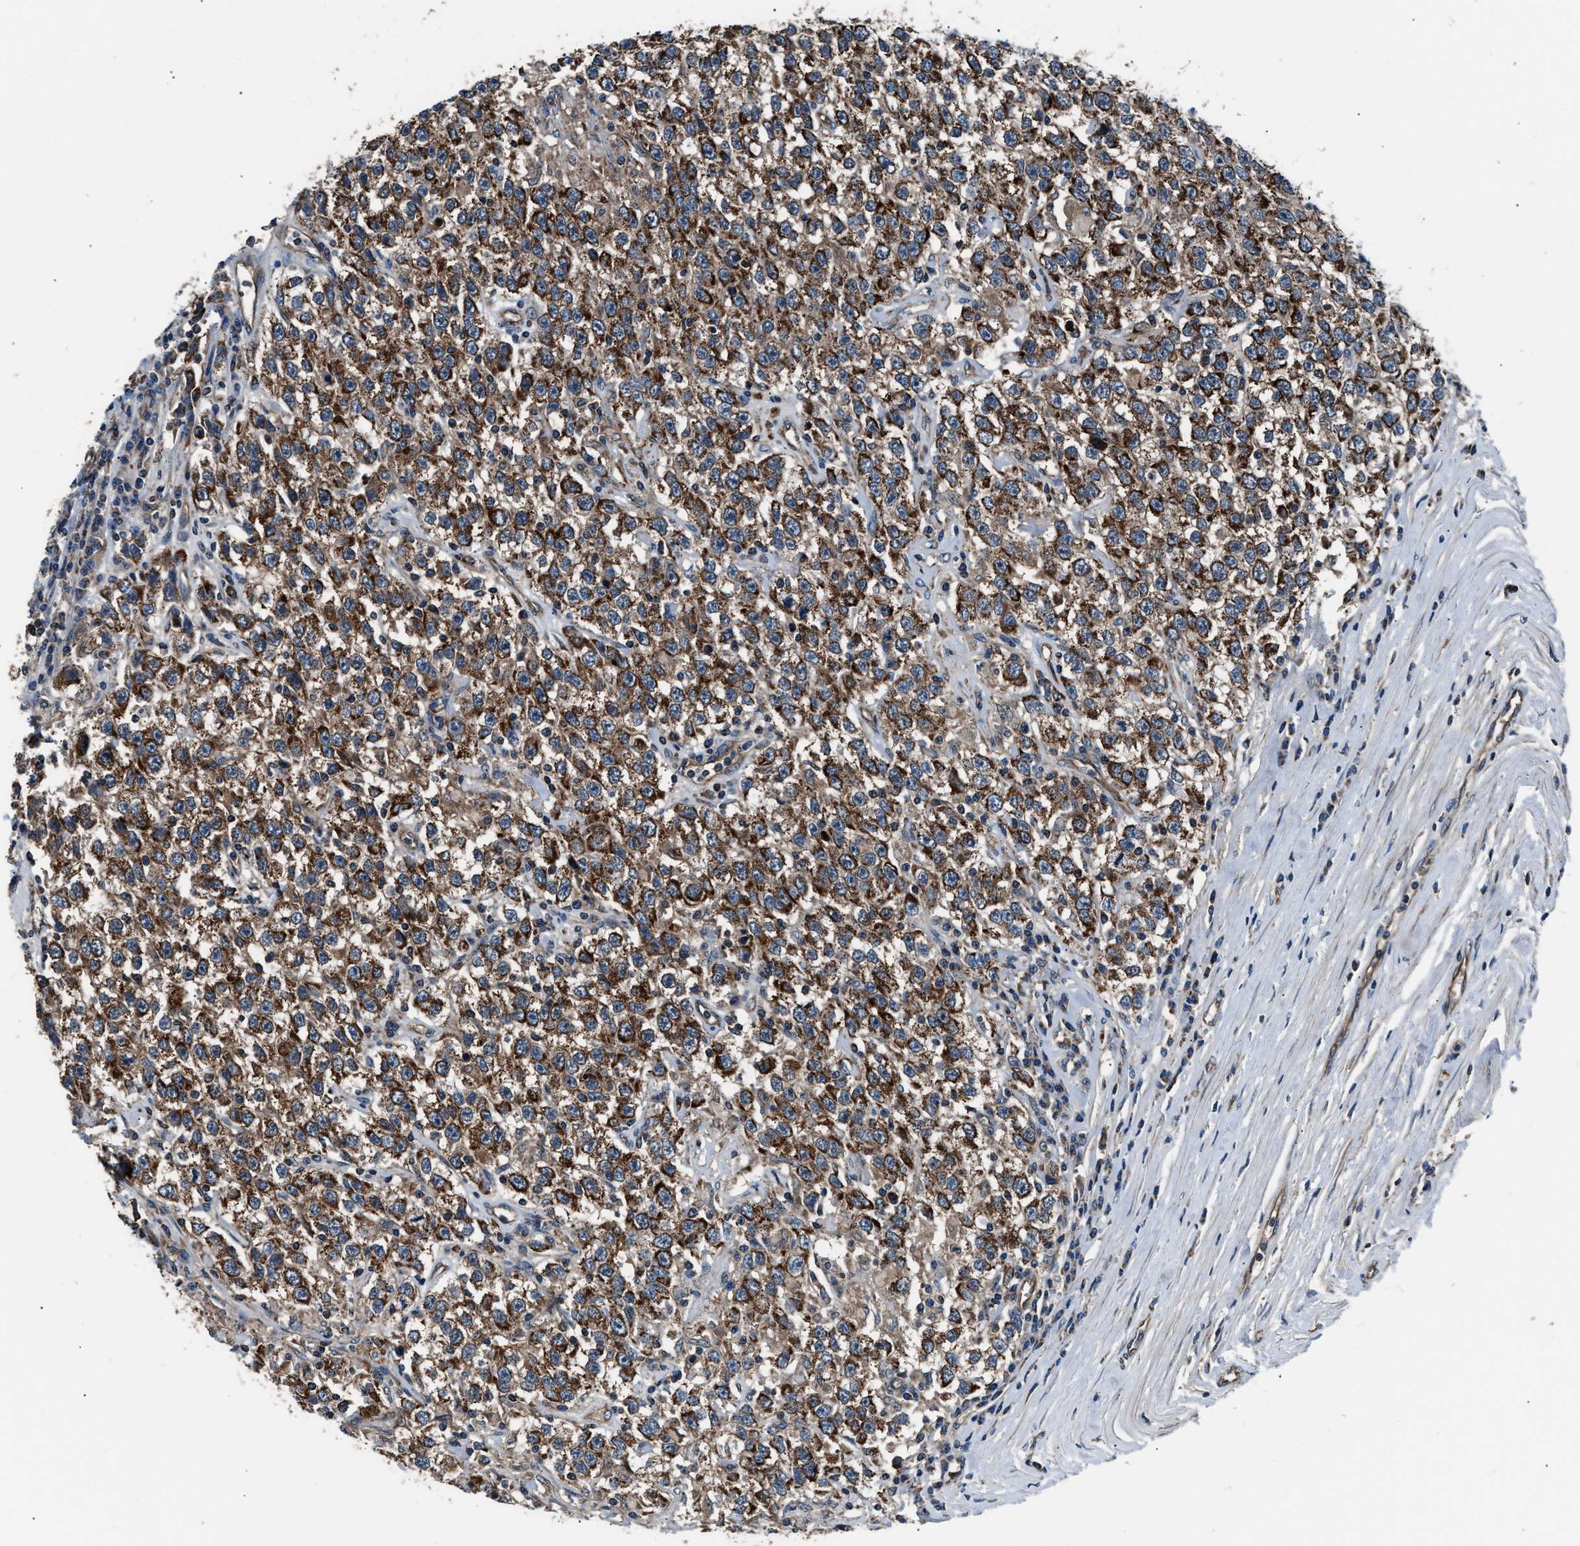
{"staining": {"intensity": "strong", "quantity": ">75%", "location": "cytoplasmic/membranous"}, "tissue": "testis cancer", "cell_type": "Tumor cells", "image_type": "cancer", "snomed": [{"axis": "morphology", "description": "Seminoma, NOS"}, {"axis": "topography", "description": "Testis"}], "caption": "A micrograph showing strong cytoplasmic/membranous positivity in about >75% of tumor cells in testis cancer (seminoma), as visualized by brown immunohistochemical staining.", "gene": "GGCT", "patient": {"sex": "male", "age": 41}}